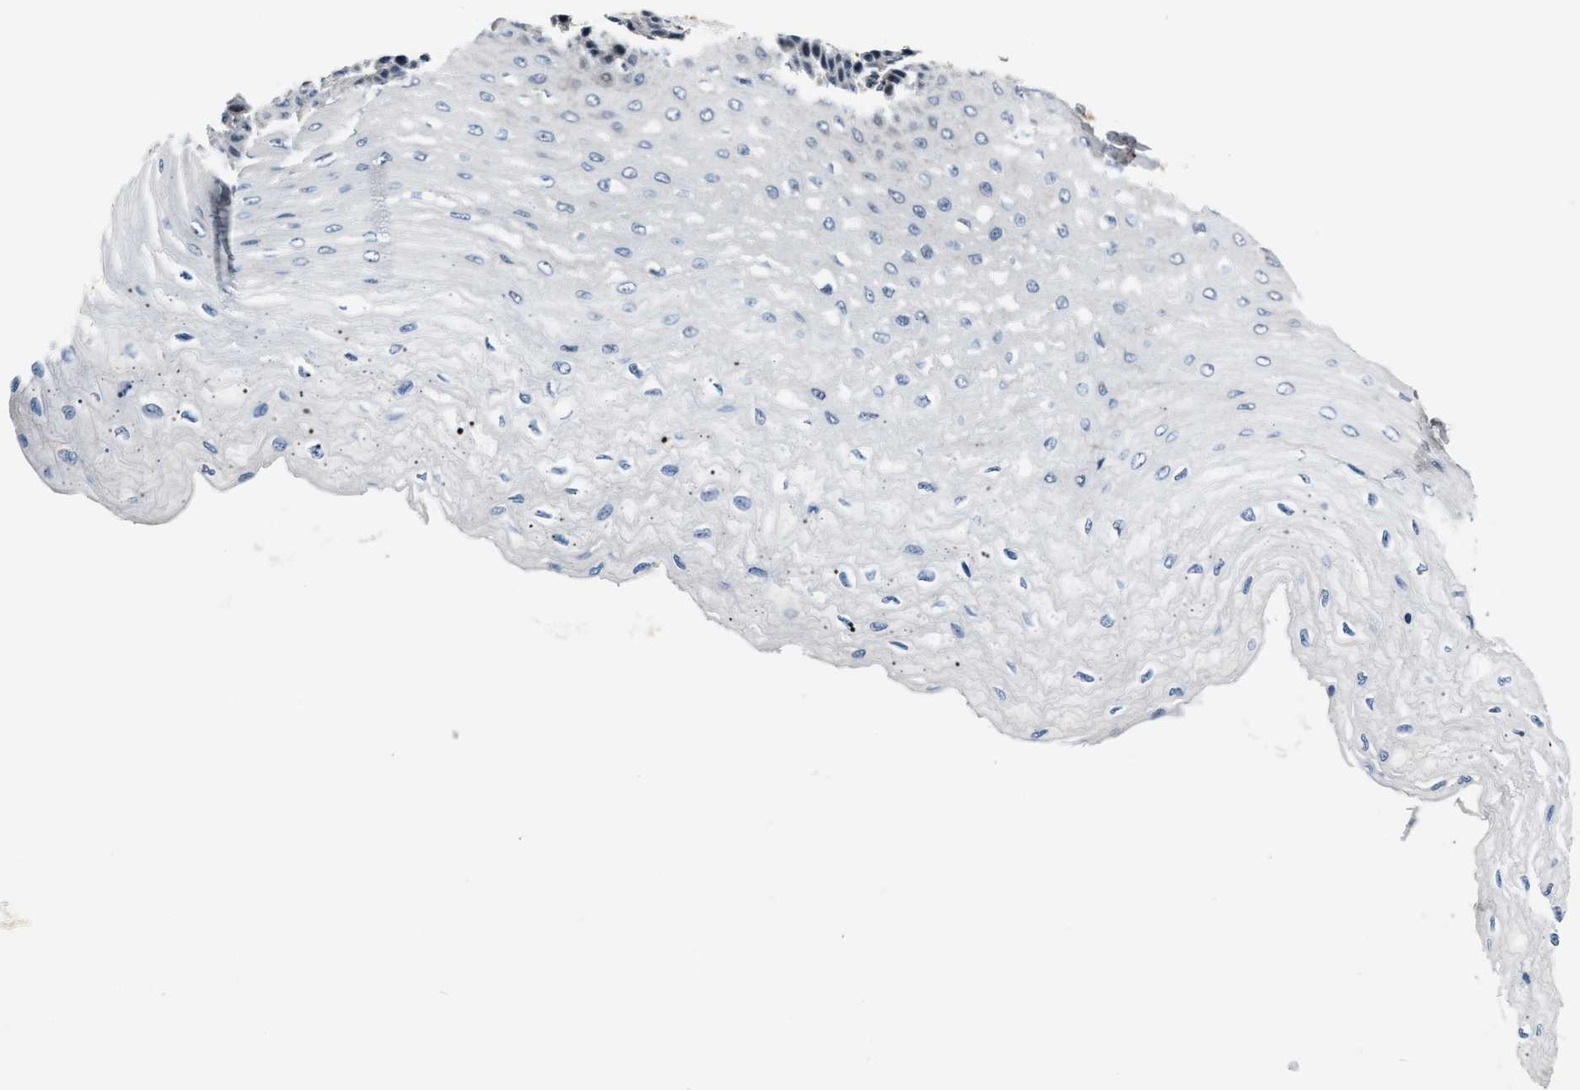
{"staining": {"intensity": "negative", "quantity": "none", "location": "none"}, "tissue": "esophagus", "cell_type": "Squamous epithelial cells", "image_type": "normal", "snomed": [{"axis": "morphology", "description": "Normal tissue, NOS"}, {"axis": "topography", "description": "Esophagus"}], "caption": "Immunohistochemical staining of benign human esophagus reveals no significant positivity in squamous epithelial cells.", "gene": "MPDZ", "patient": {"sex": "female", "age": 72}}